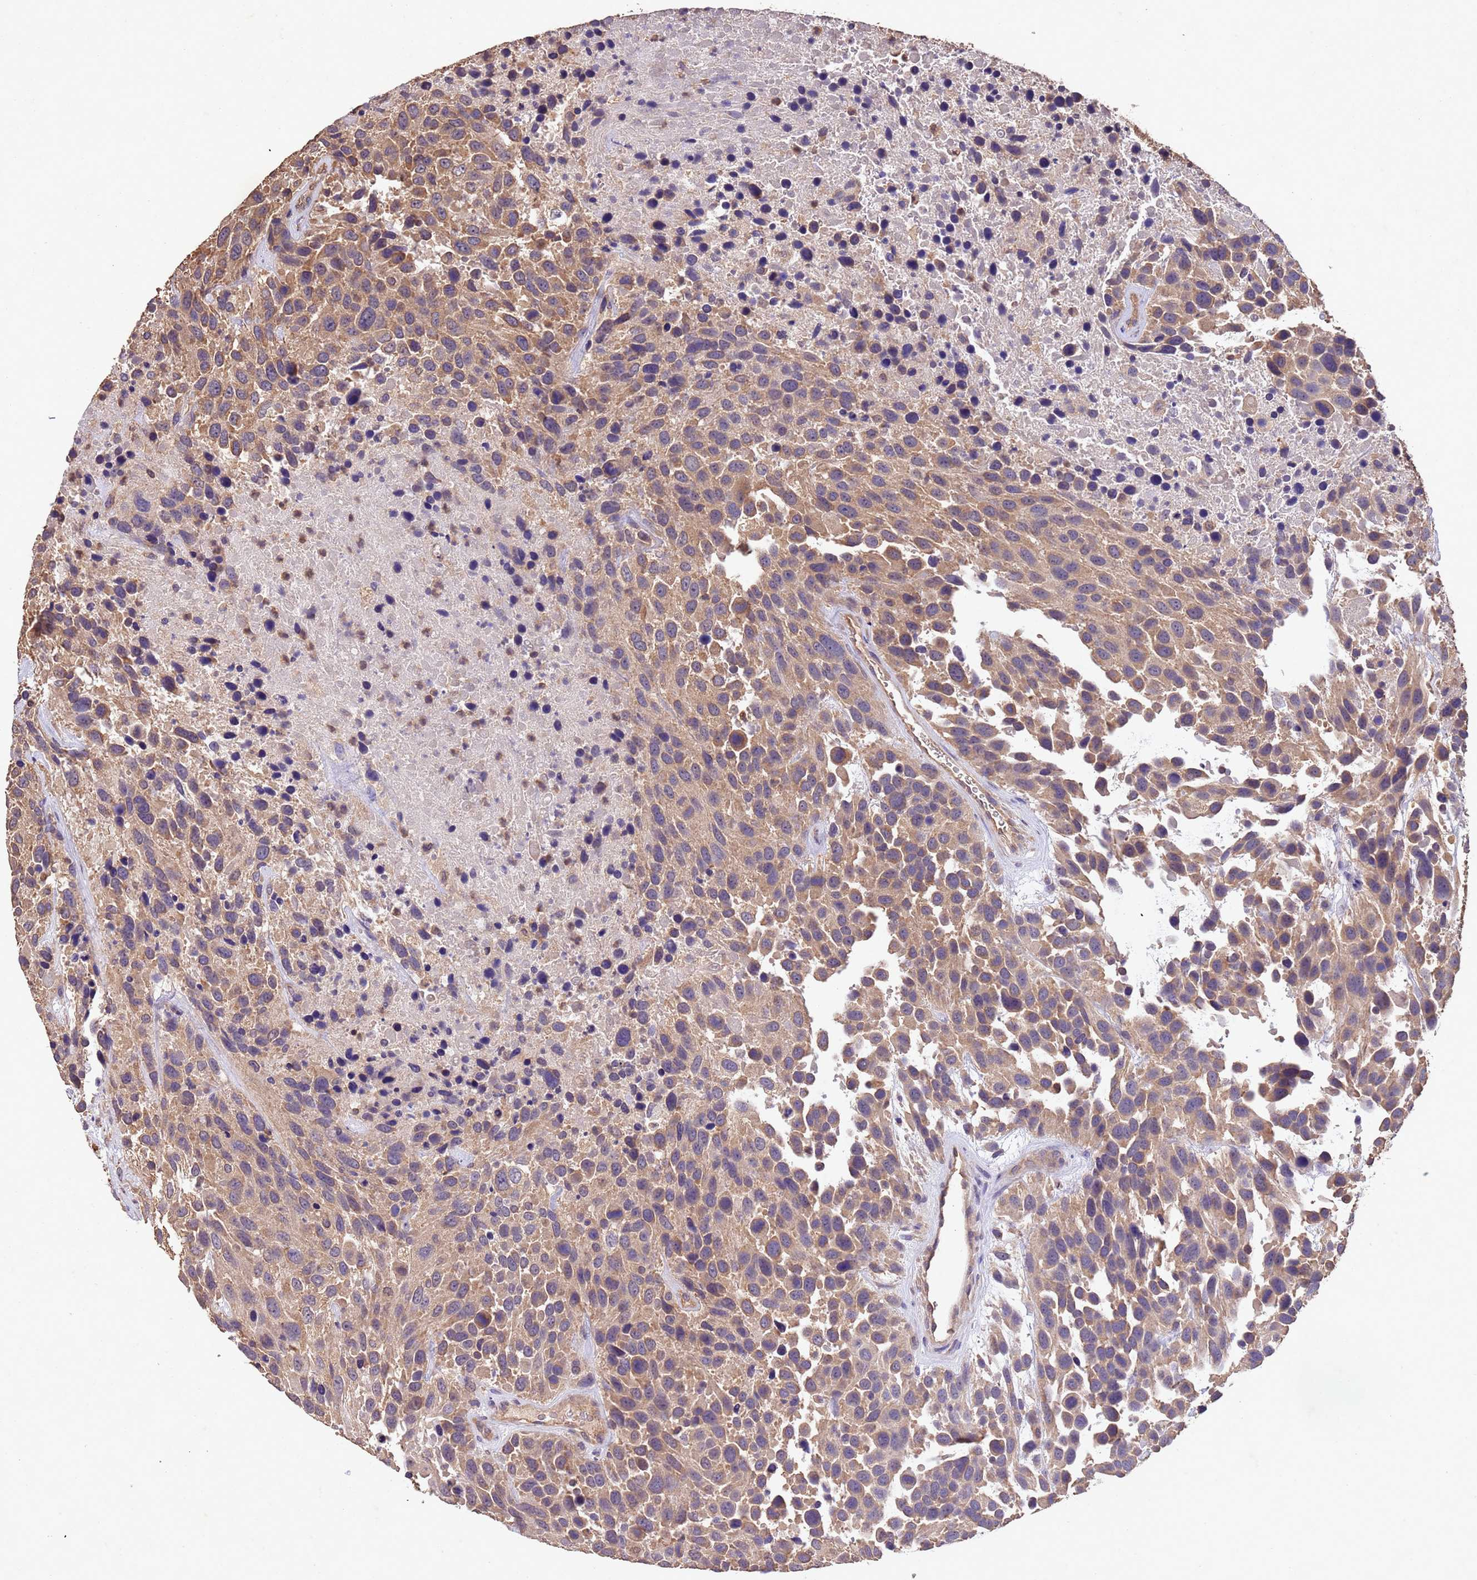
{"staining": {"intensity": "moderate", "quantity": ">75%", "location": "cytoplasmic/membranous"}, "tissue": "urothelial cancer", "cell_type": "Tumor cells", "image_type": "cancer", "snomed": [{"axis": "morphology", "description": "Urothelial carcinoma, High grade"}, {"axis": "topography", "description": "Urinary bladder"}], "caption": "Urothelial carcinoma (high-grade) stained for a protein (brown) exhibits moderate cytoplasmic/membranous positive staining in approximately >75% of tumor cells.", "gene": "MTX3", "patient": {"sex": "female", "age": 70}}